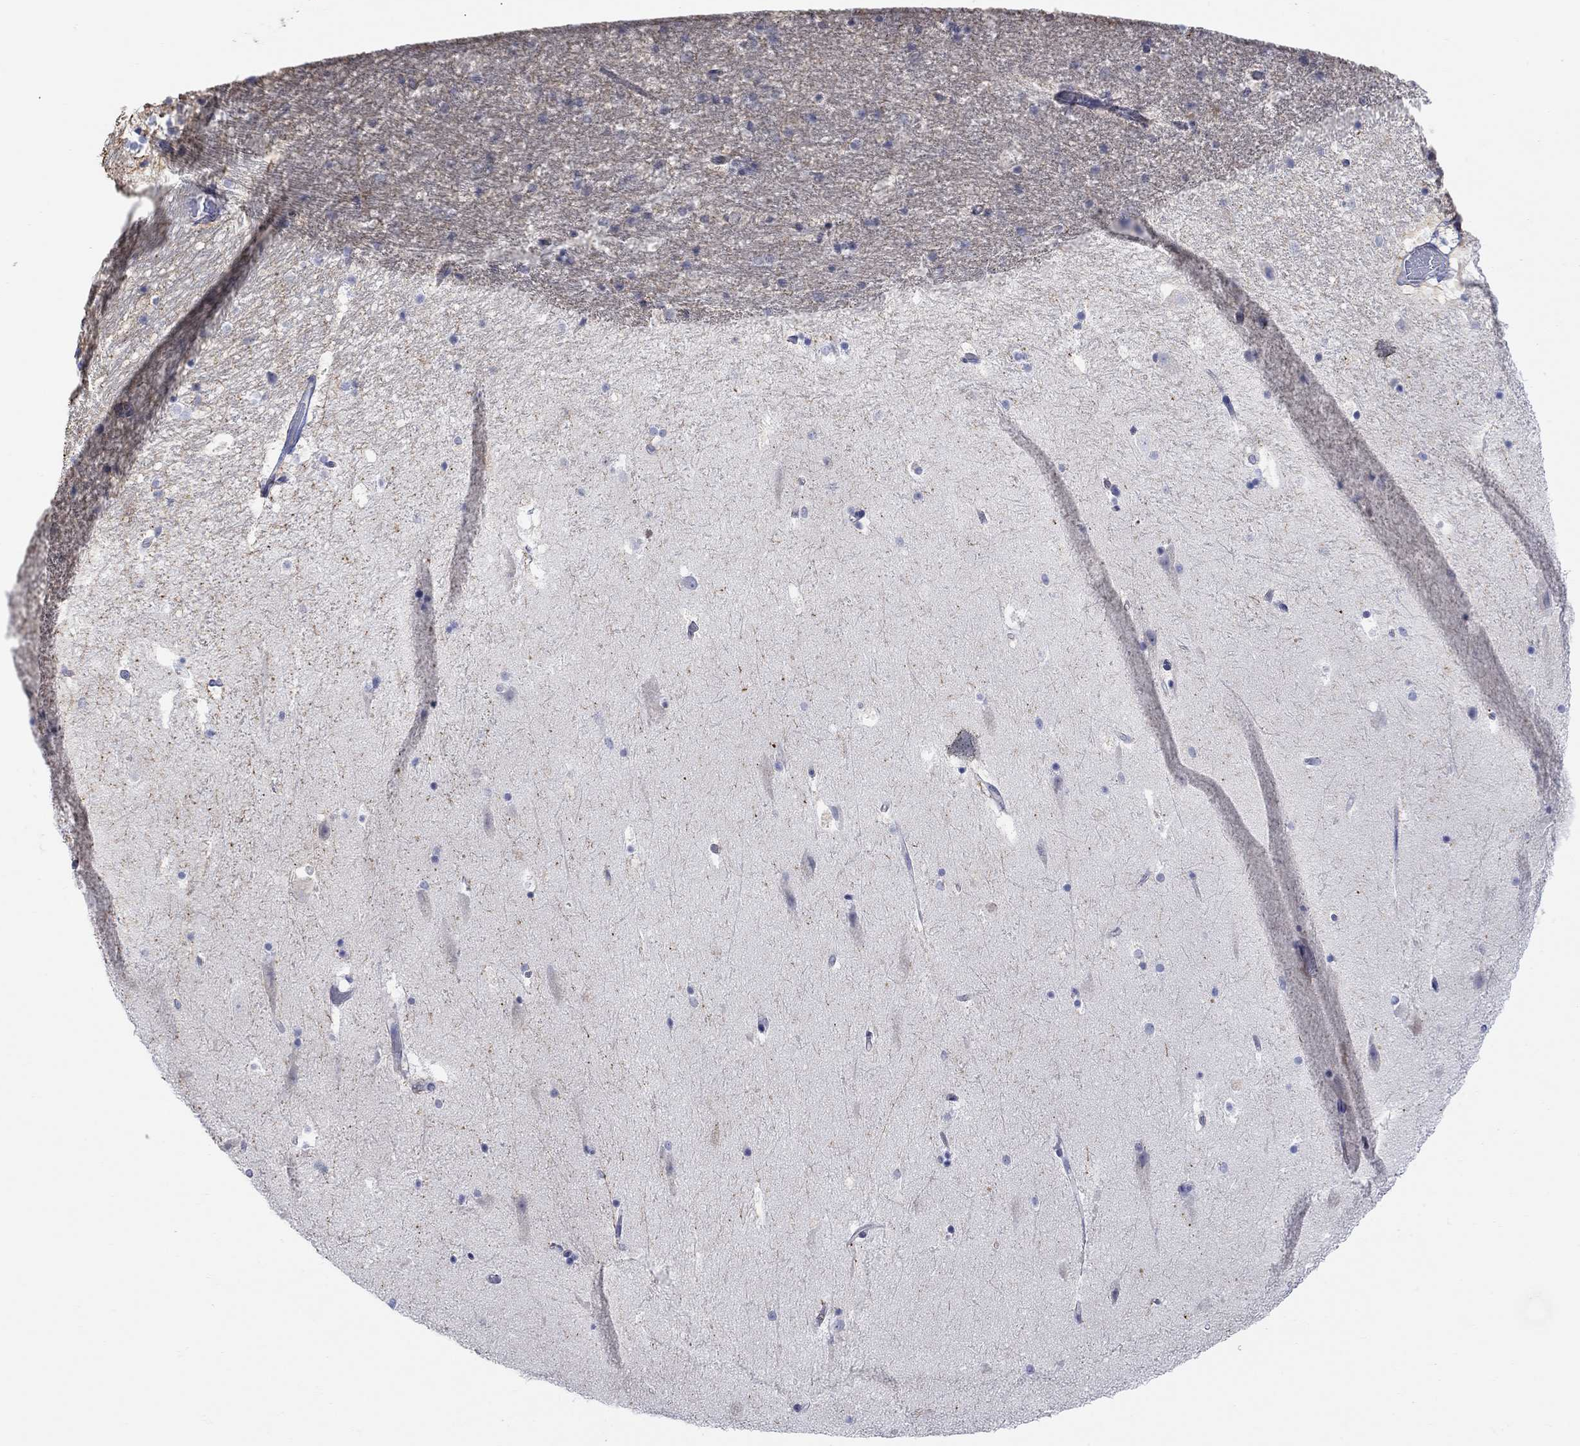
{"staining": {"intensity": "negative", "quantity": "none", "location": "none"}, "tissue": "hippocampus", "cell_type": "Glial cells", "image_type": "normal", "snomed": [{"axis": "morphology", "description": "Normal tissue, NOS"}, {"axis": "topography", "description": "Hippocampus"}], "caption": "Human hippocampus stained for a protein using IHC reveals no staining in glial cells.", "gene": "KRT222", "patient": {"sex": "male", "age": 51}}